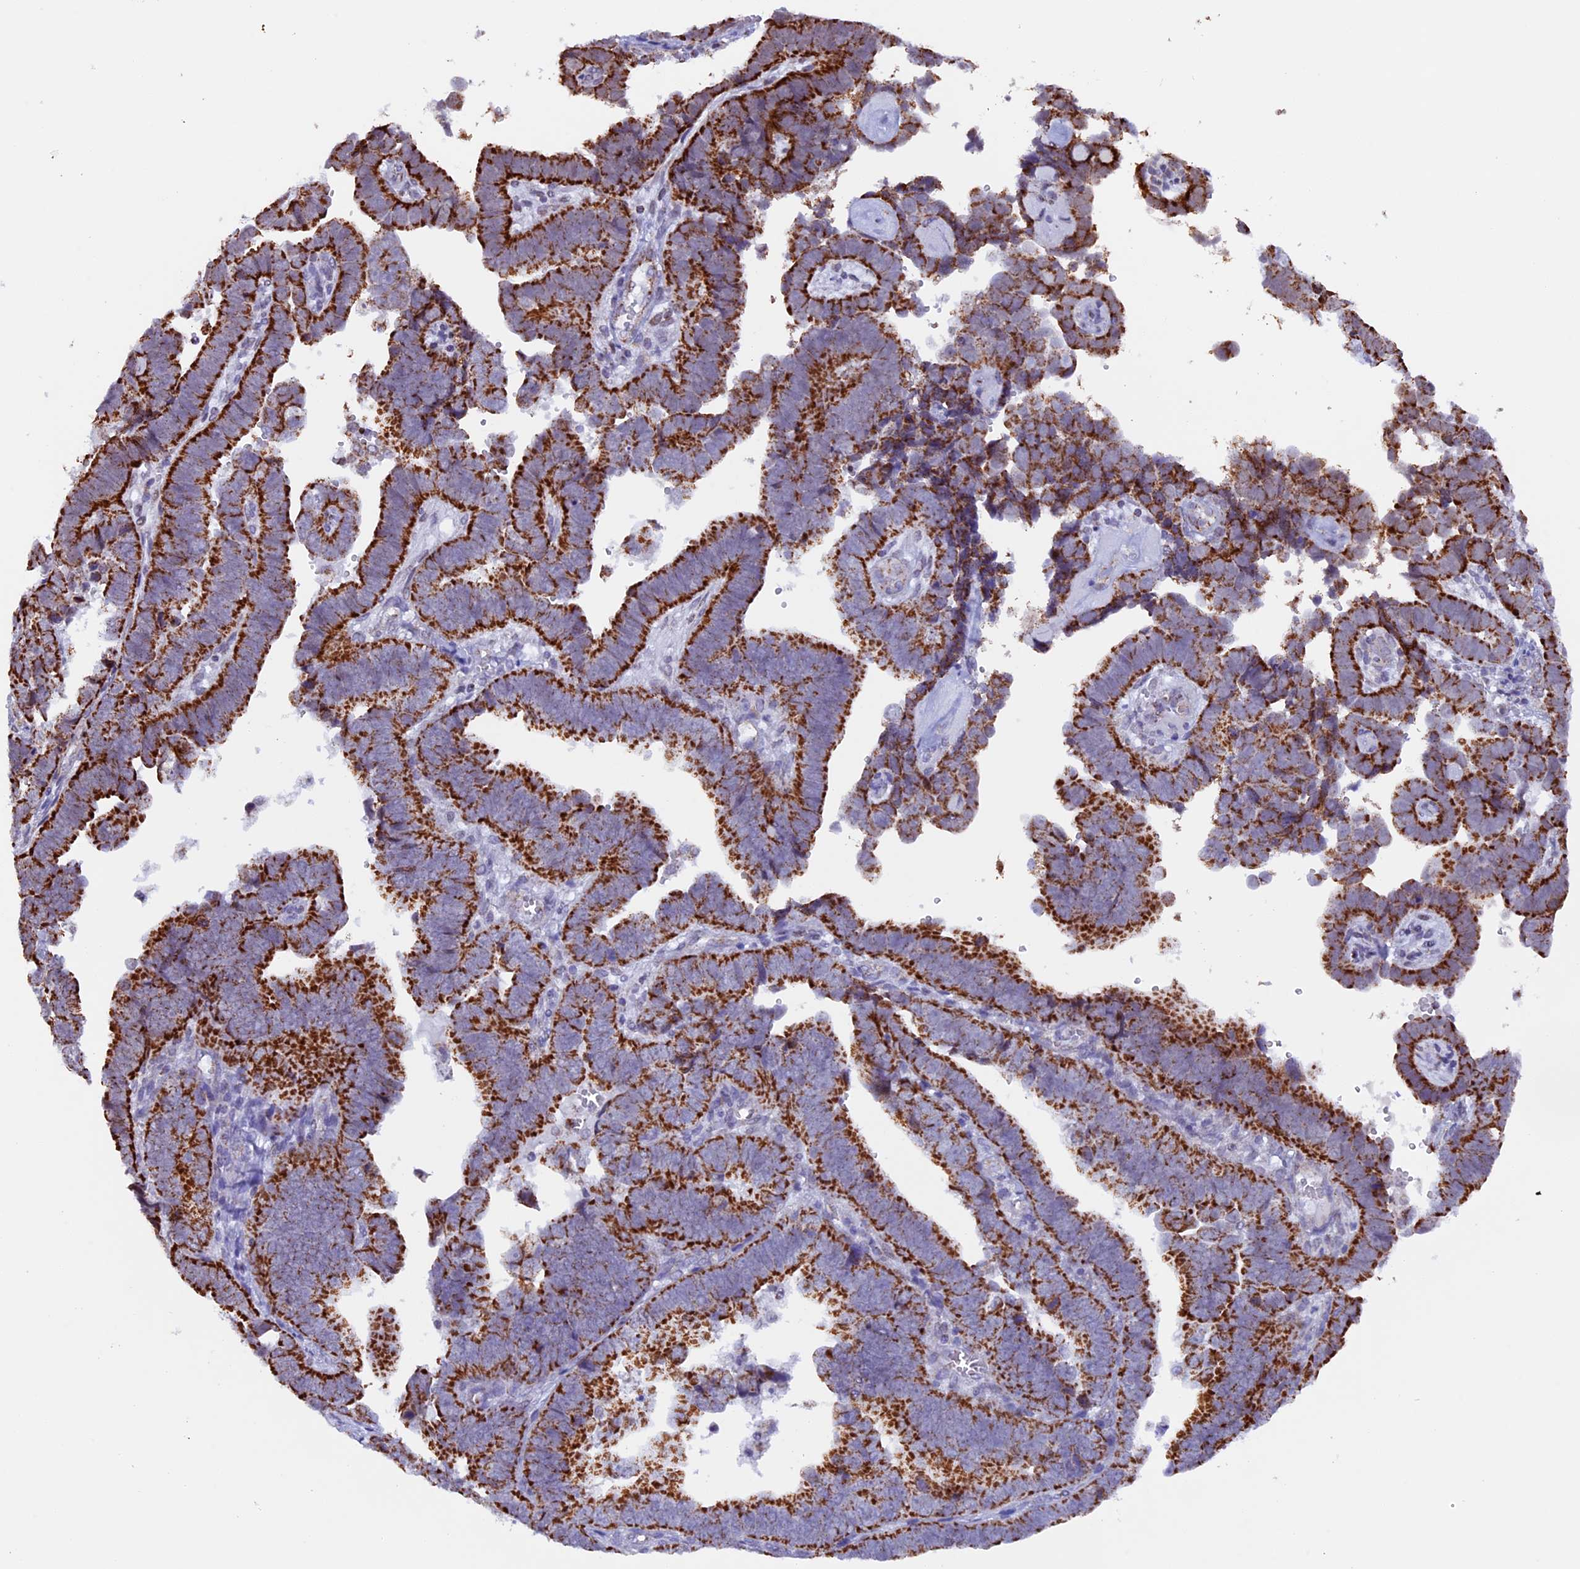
{"staining": {"intensity": "strong", "quantity": ">75%", "location": "cytoplasmic/membranous"}, "tissue": "endometrial cancer", "cell_type": "Tumor cells", "image_type": "cancer", "snomed": [{"axis": "morphology", "description": "Adenocarcinoma, NOS"}, {"axis": "topography", "description": "Endometrium"}], "caption": "Tumor cells exhibit high levels of strong cytoplasmic/membranous staining in approximately >75% of cells in endometrial cancer. Immunohistochemistry stains the protein in brown and the nuclei are stained blue.", "gene": "TFAM", "patient": {"sex": "female", "age": 75}}